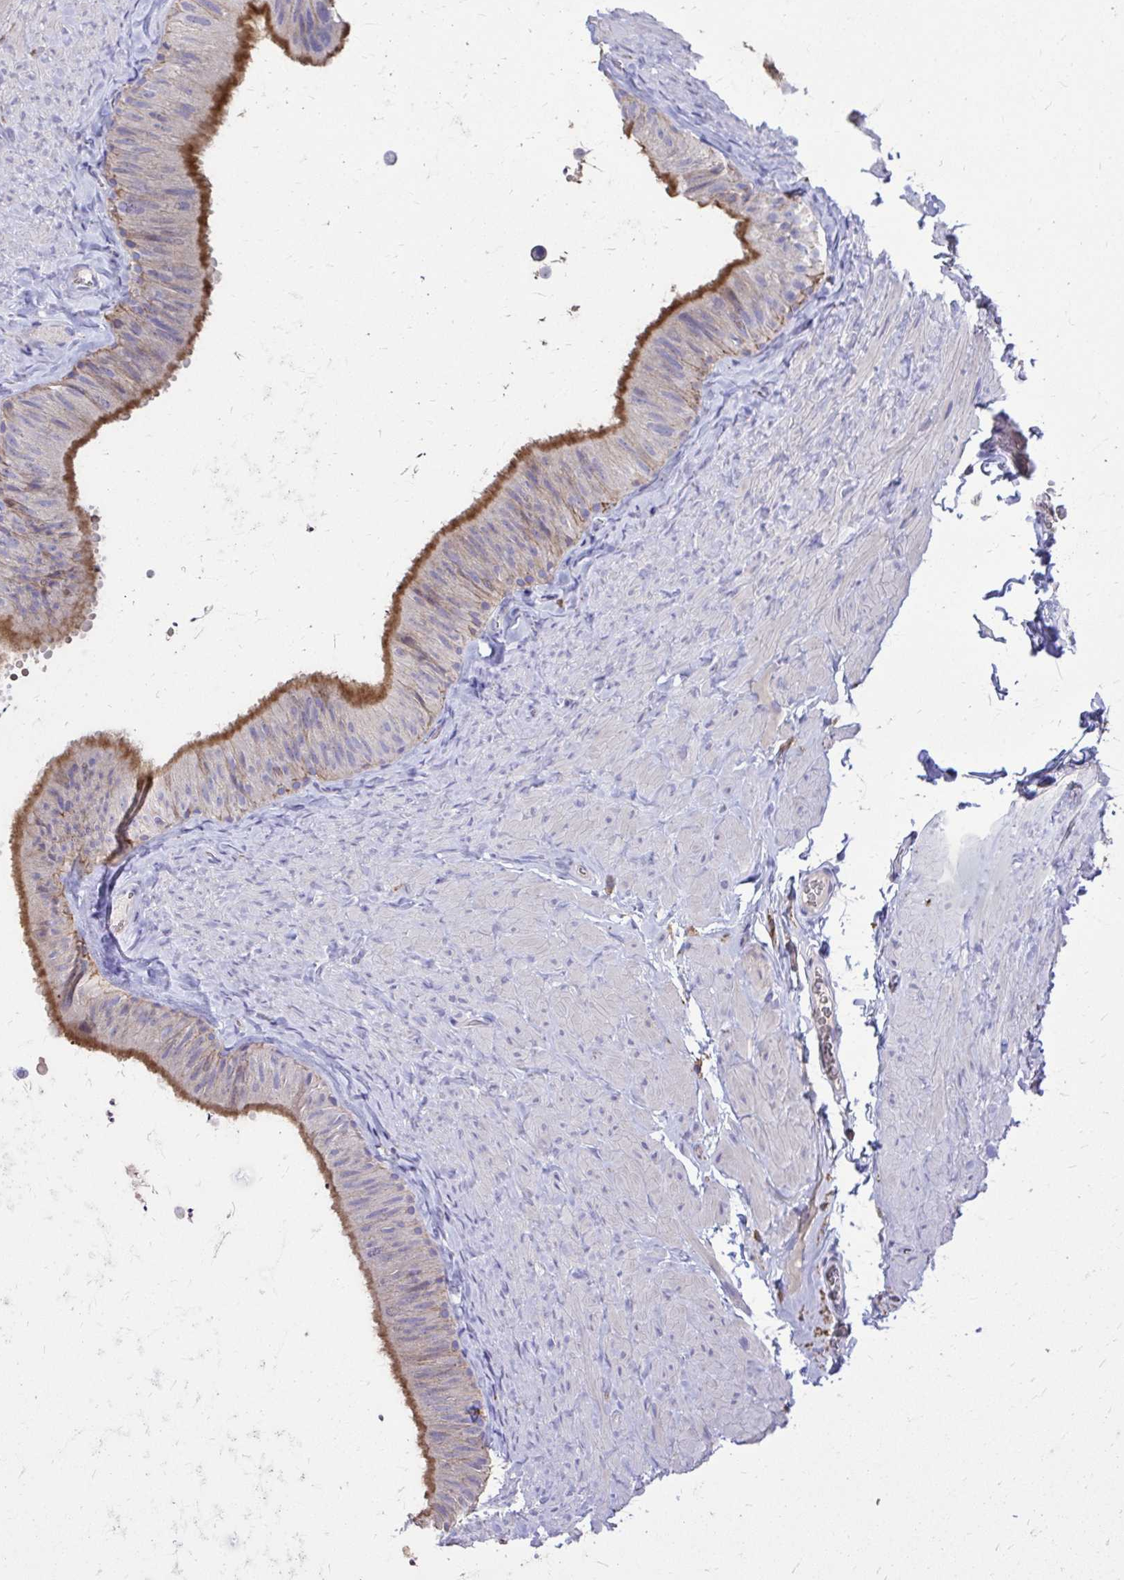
{"staining": {"intensity": "moderate", "quantity": "<25%", "location": "cytoplasmic/membranous"}, "tissue": "epididymis", "cell_type": "Glandular cells", "image_type": "normal", "snomed": [{"axis": "morphology", "description": "Normal tissue, NOS"}, {"axis": "topography", "description": "Epididymis, spermatic cord, NOS"}, {"axis": "topography", "description": "Epididymis"}], "caption": "Benign epididymis was stained to show a protein in brown. There is low levels of moderate cytoplasmic/membranous expression in about <25% of glandular cells.", "gene": "EPB41L1", "patient": {"sex": "male", "age": 31}}